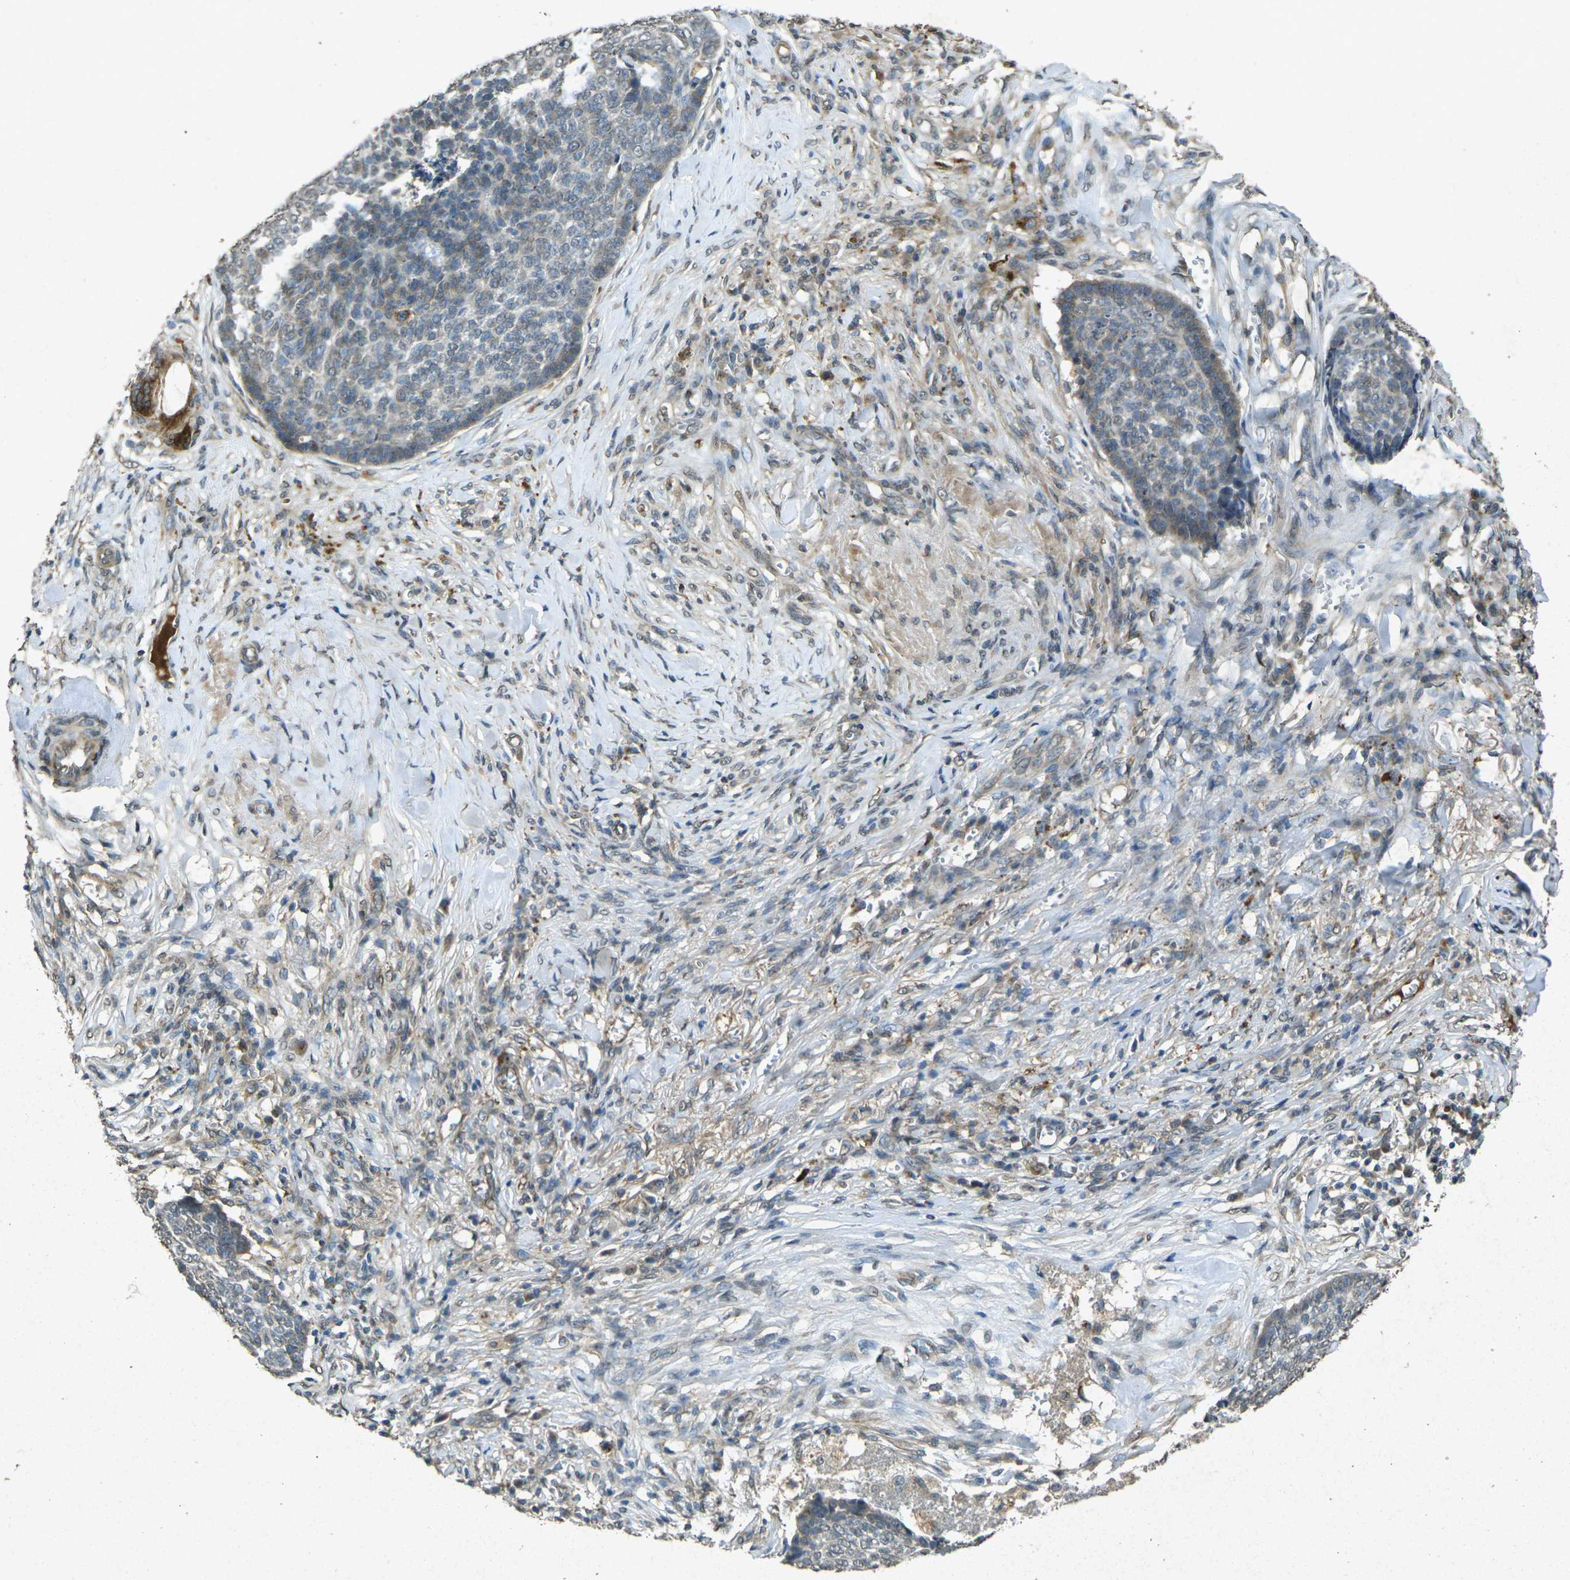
{"staining": {"intensity": "weak", "quantity": "25%-75%", "location": "cytoplasmic/membranous"}, "tissue": "skin cancer", "cell_type": "Tumor cells", "image_type": "cancer", "snomed": [{"axis": "morphology", "description": "Basal cell carcinoma"}, {"axis": "topography", "description": "Skin"}], "caption": "The image shows staining of basal cell carcinoma (skin), revealing weak cytoplasmic/membranous protein staining (brown color) within tumor cells. (IHC, brightfield microscopy, high magnification).", "gene": "RGMA", "patient": {"sex": "male", "age": 84}}